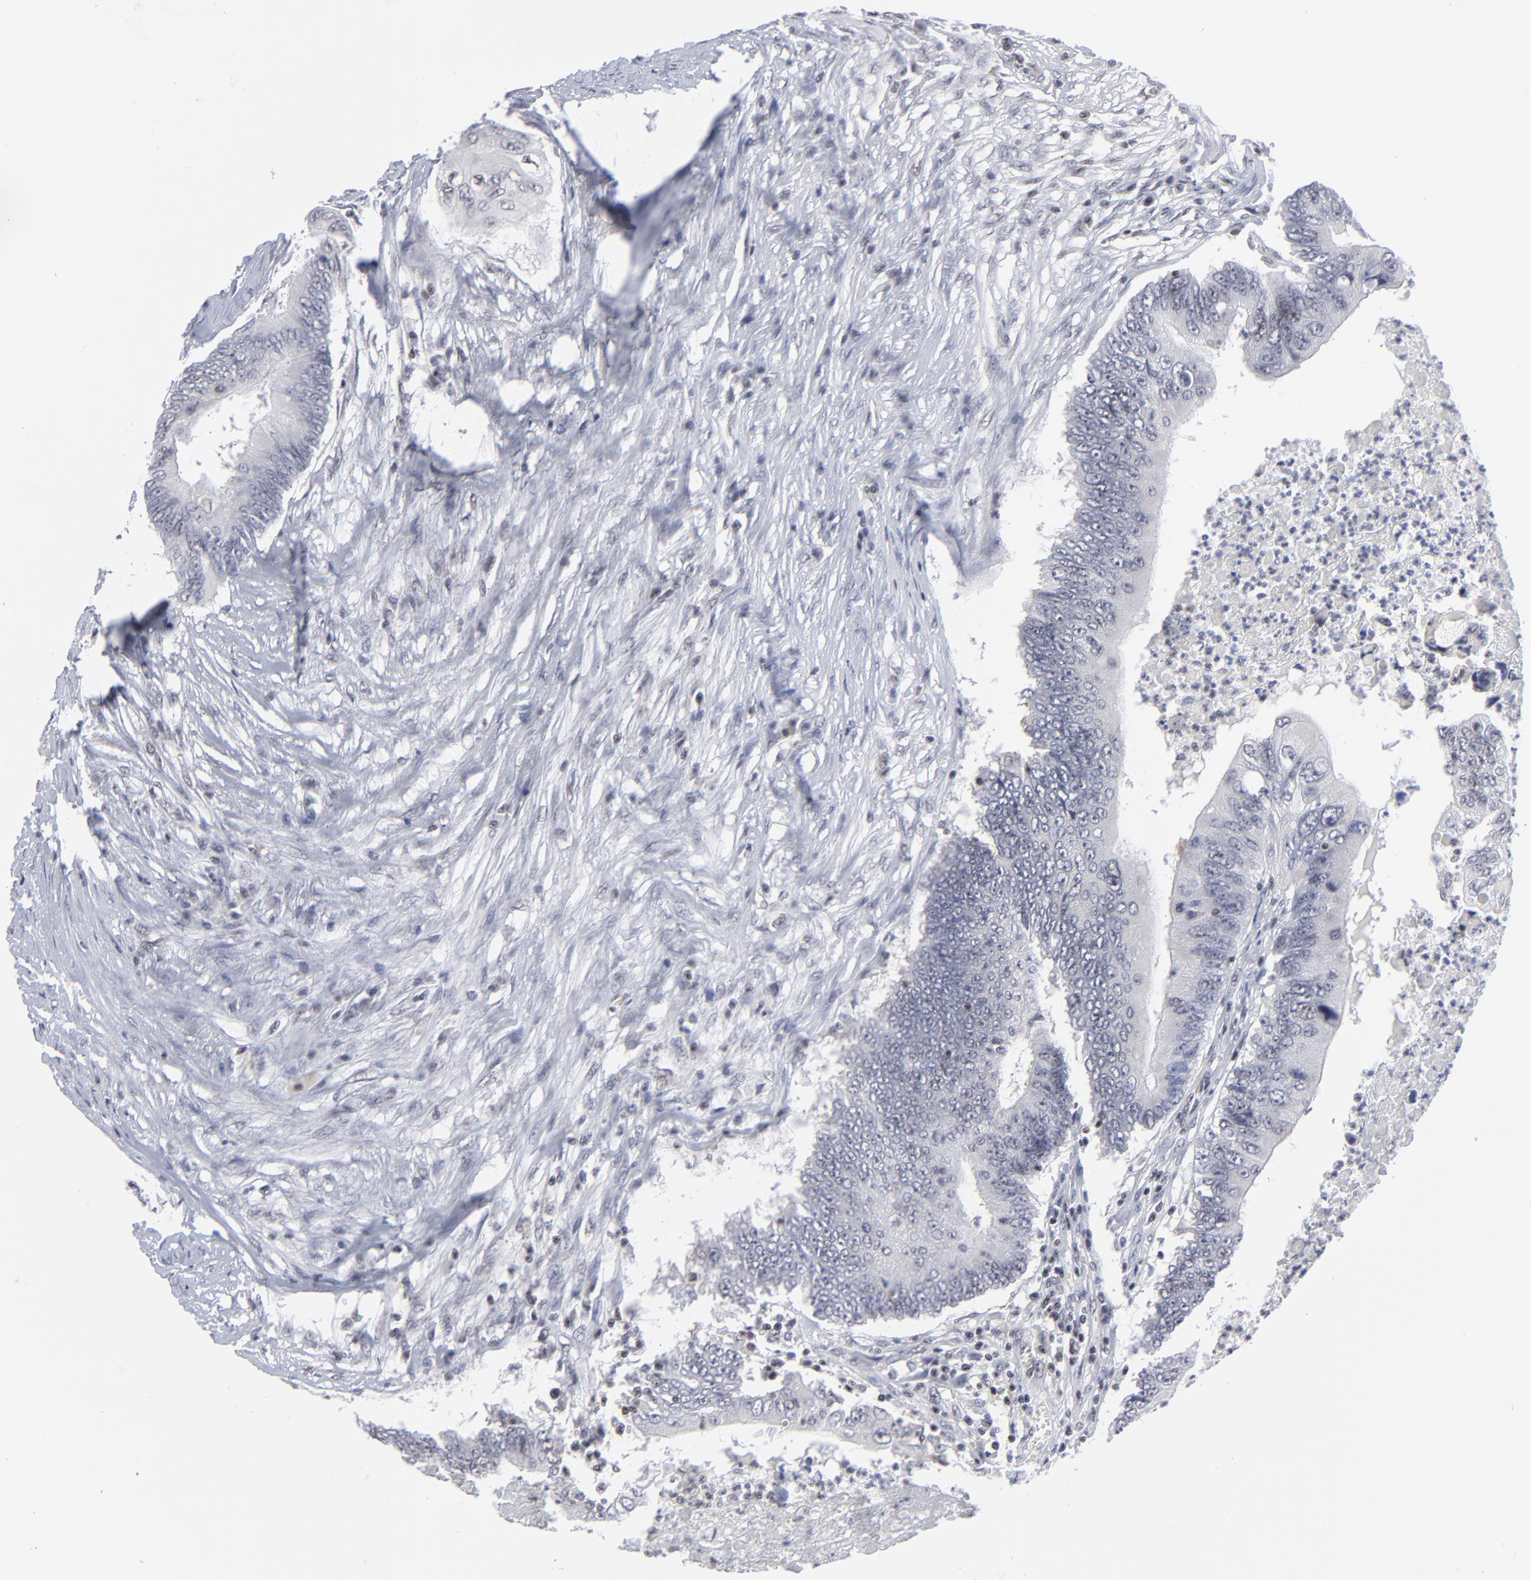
{"staining": {"intensity": "negative", "quantity": "none", "location": "none"}, "tissue": "colorectal cancer", "cell_type": "Tumor cells", "image_type": "cancer", "snomed": [{"axis": "morphology", "description": "Adenocarcinoma, NOS"}, {"axis": "topography", "description": "Colon"}], "caption": "Tumor cells show no significant positivity in colorectal cancer.", "gene": "SP2", "patient": {"sex": "male", "age": 65}}